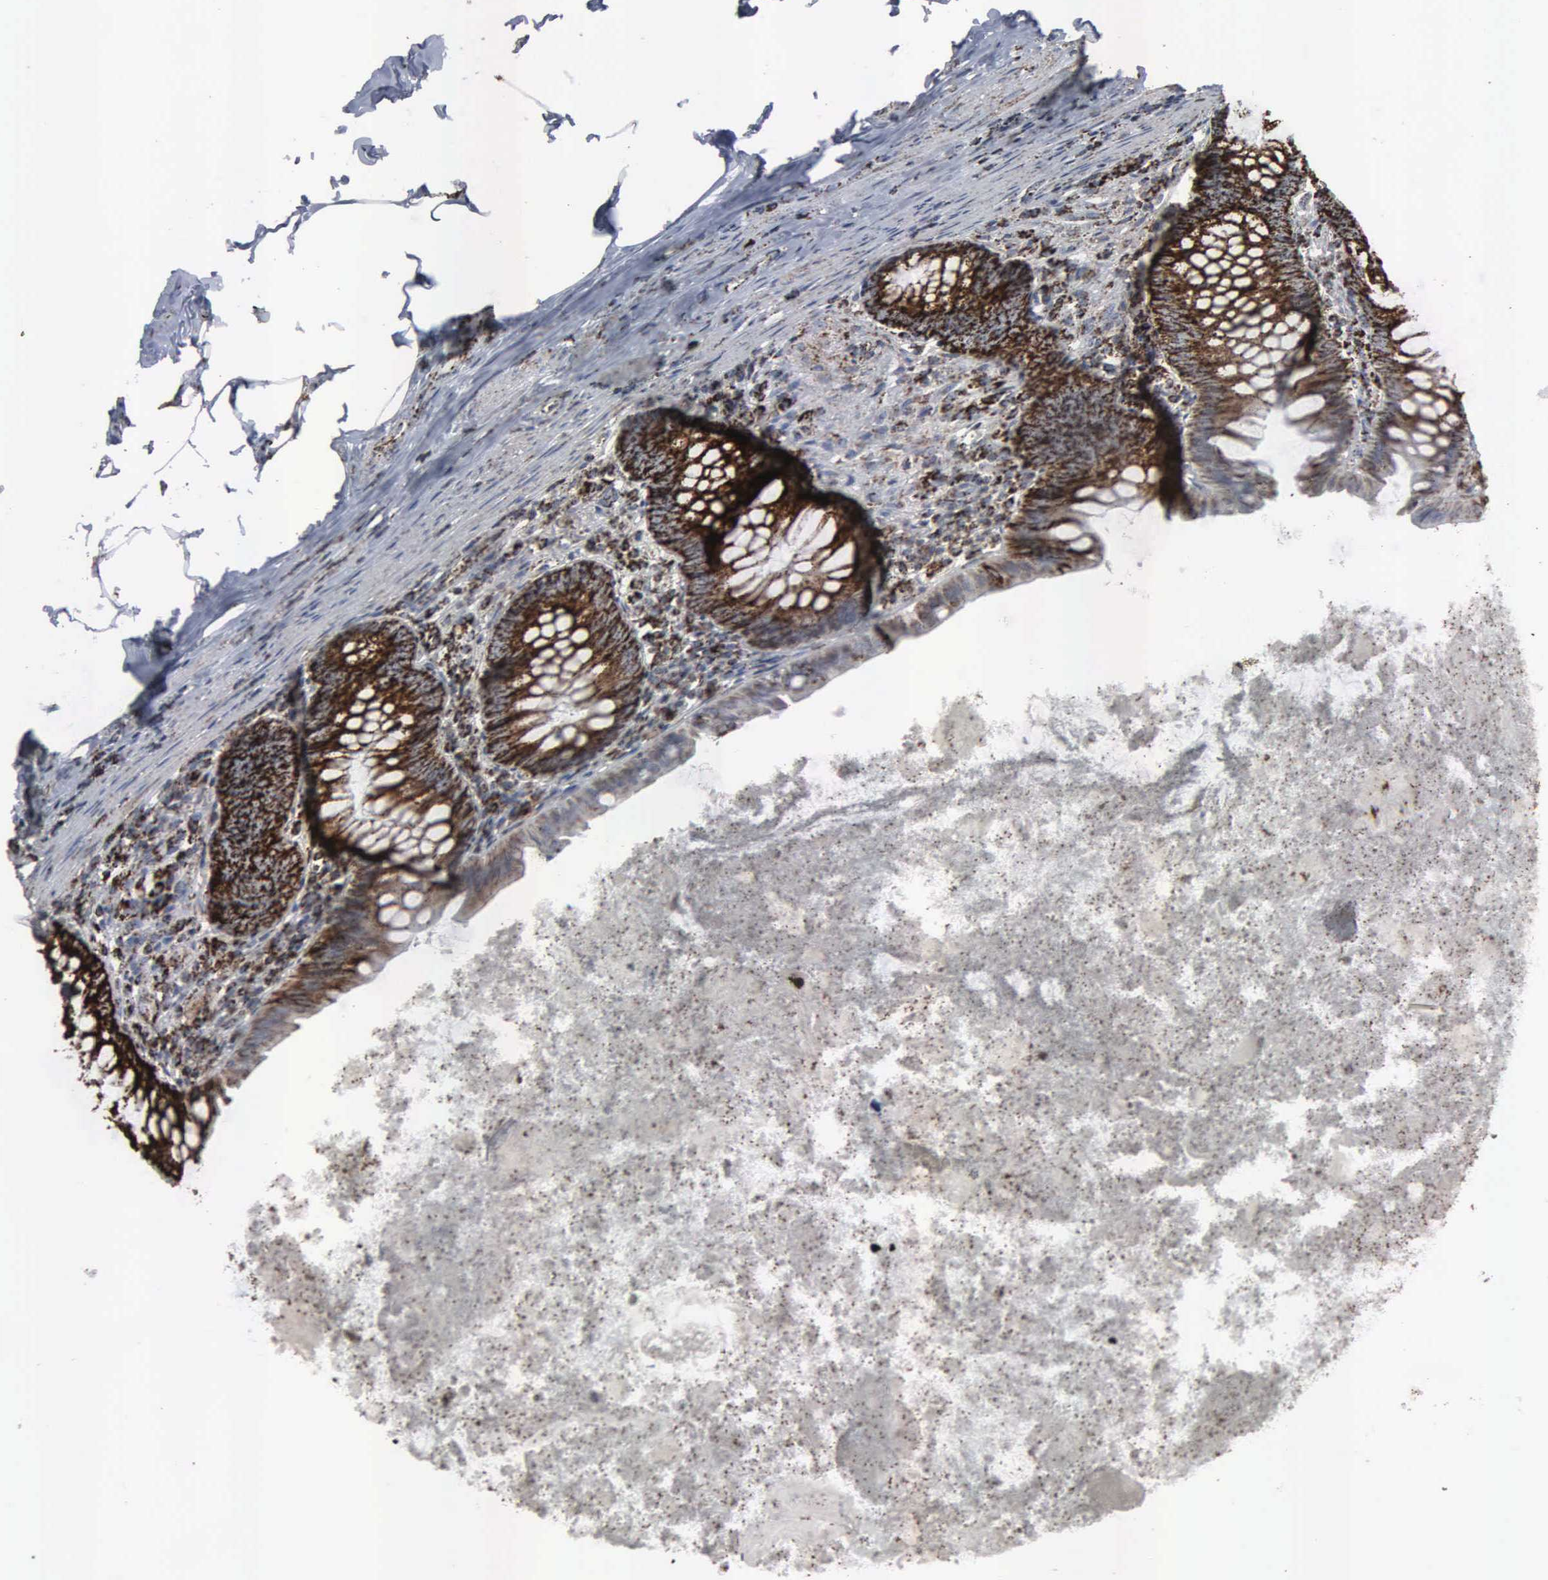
{"staining": {"intensity": "strong", "quantity": "25%-75%", "location": "cytoplasmic/membranous"}, "tissue": "appendix", "cell_type": "Glandular cells", "image_type": "normal", "snomed": [{"axis": "morphology", "description": "Normal tissue, NOS"}, {"axis": "topography", "description": "Appendix"}], "caption": "Protein analysis of unremarkable appendix shows strong cytoplasmic/membranous staining in approximately 25%-75% of glandular cells. The staining was performed using DAB to visualize the protein expression in brown, while the nuclei were stained in blue with hematoxylin (Magnification: 20x).", "gene": "HSPA9", "patient": {"sex": "female", "age": 82}}